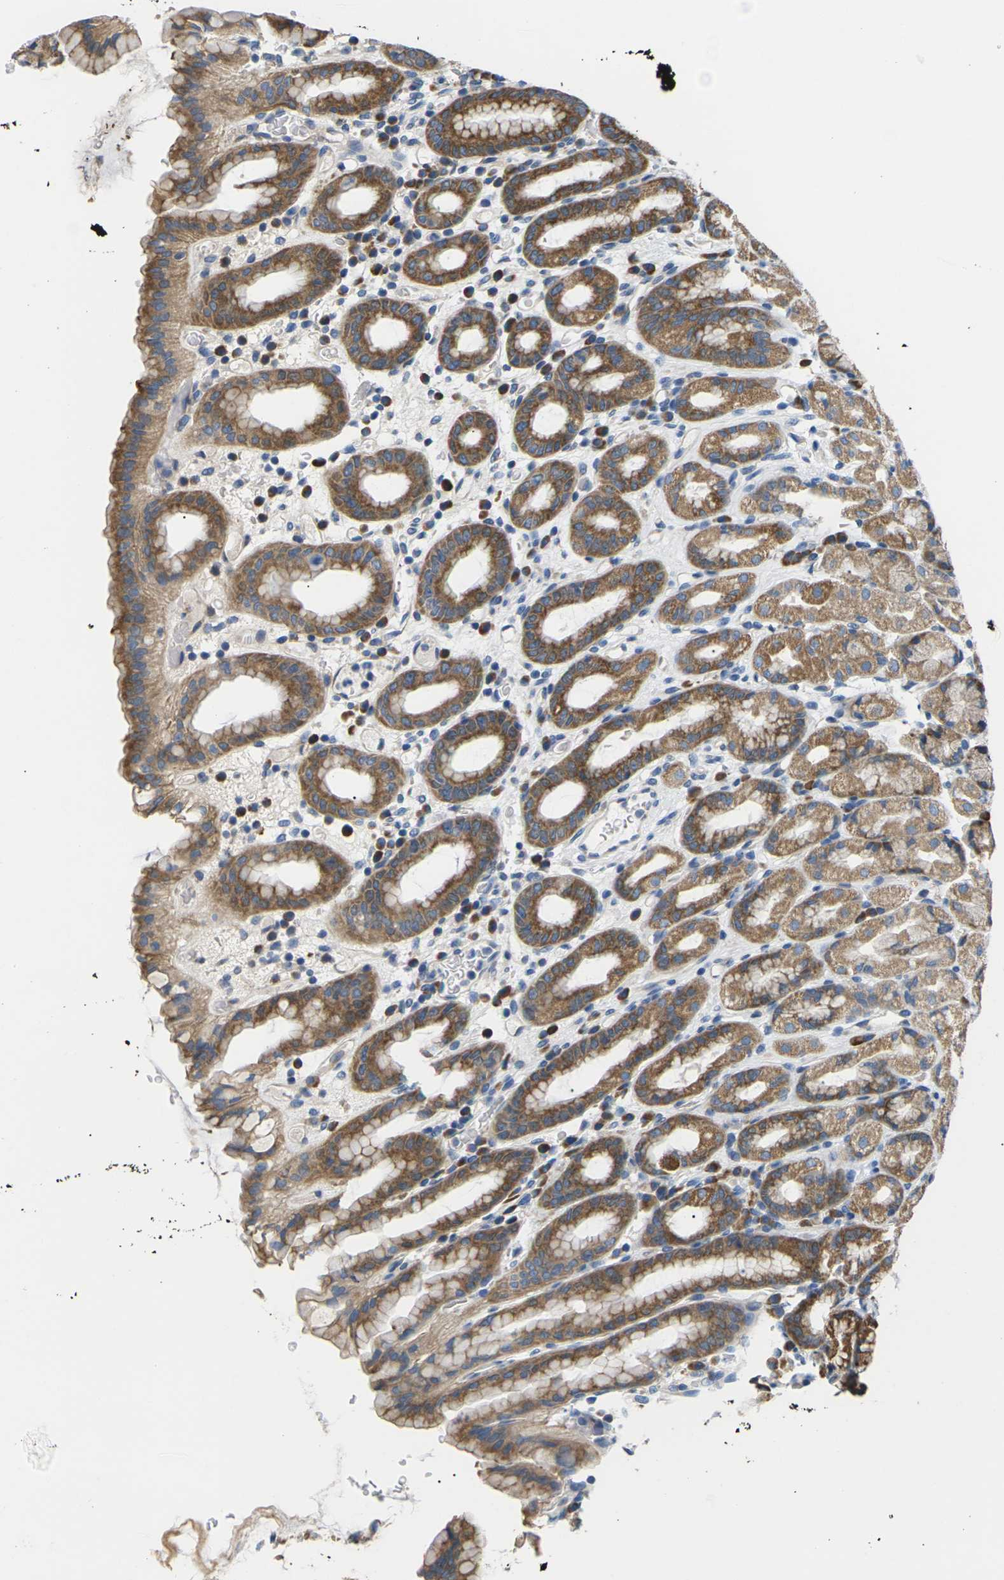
{"staining": {"intensity": "moderate", "quantity": ">75%", "location": "cytoplasmic/membranous"}, "tissue": "stomach", "cell_type": "Glandular cells", "image_type": "normal", "snomed": [{"axis": "morphology", "description": "Normal tissue, NOS"}, {"axis": "topography", "description": "Stomach, upper"}], "caption": "Immunohistochemistry (IHC) photomicrograph of normal stomach: stomach stained using IHC exhibits medium levels of moderate protein expression localized specifically in the cytoplasmic/membranous of glandular cells, appearing as a cytoplasmic/membranous brown color.", "gene": "KLHDC8B", "patient": {"sex": "male", "age": 68}}